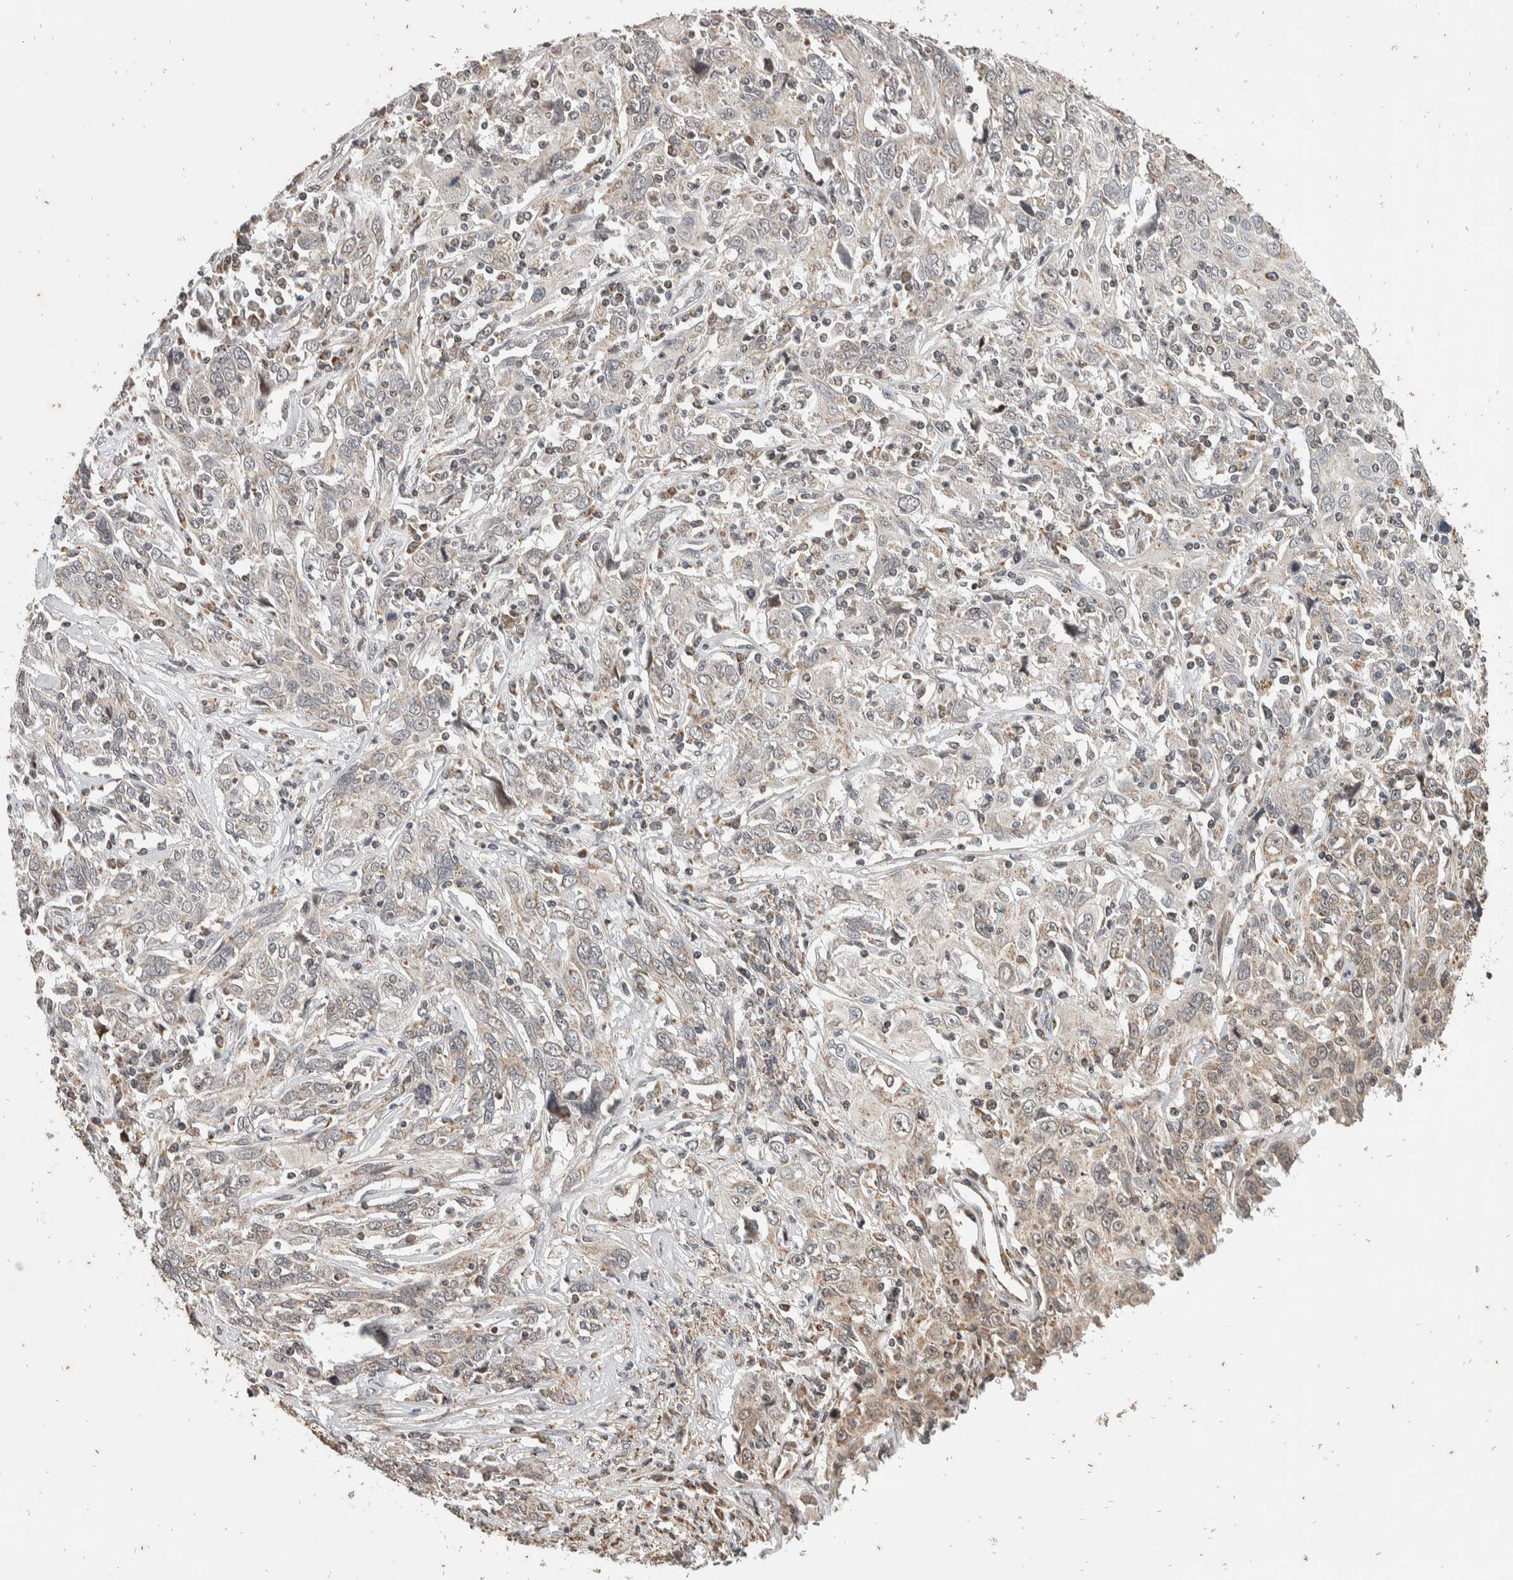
{"staining": {"intensity": "negative", "quantity": "none", "location": "none"}, "tissue": "cervical cancer", "cell_type": "Tumor cells", "image_type": "cancer", "snomed": [{"axis": "morphology", "description": "Squamous cell carcinoma, NOS"}, {"axis": "topography", "description": "Cervix"}], "caption": "DAB (3,3'-diaminobenzidine) immunohistochemical staining of cervical cancer (squamous cell carcinoma) demonstrates no significant expression in tumor cells.", "gene": "ATXN7L1", "patient": {"sex": "female", "age": 46}}